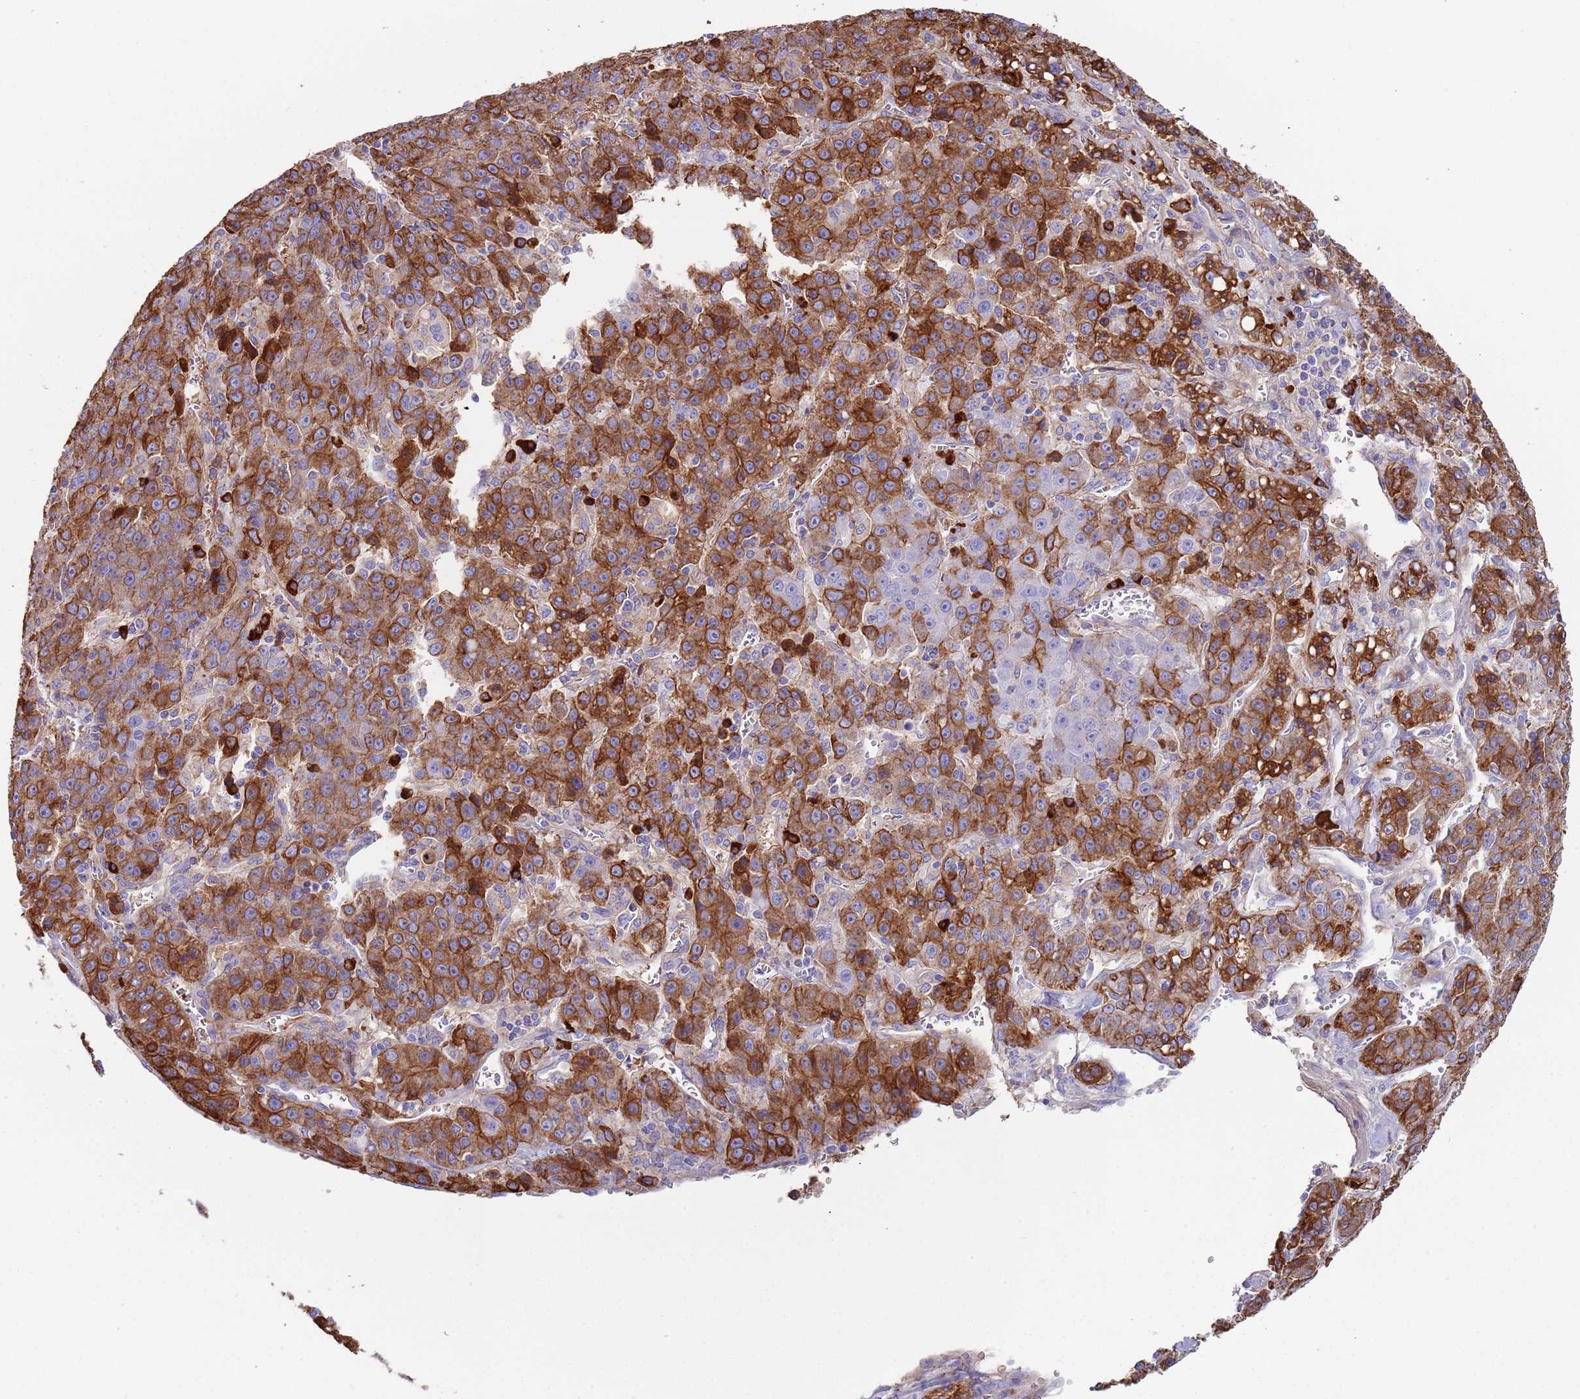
{"staining": {"intensity": "strong", "quantity": ">75%", "location": "cytoplasmic/membranous"}, "tissue": "liver cancer", "cell_type": "Tumor cells", "image_type": "cancer", "snomed": [{"axis": "morphology", "description": "Carcinoma, Hepatocellular, NOS"}, {"axis": "topography", "description": "Liver"}], "caption": "This photomicrograph displays liver cancer stained with immunohistochemistry to label a protein in brown. The cytoplasmic/membranous of tumor cells show strong positivity for the protein. Nuclei are counter-stained blue.", "gene": "CYSLTR2", "patient": {"sex": "female", "age": 53}}